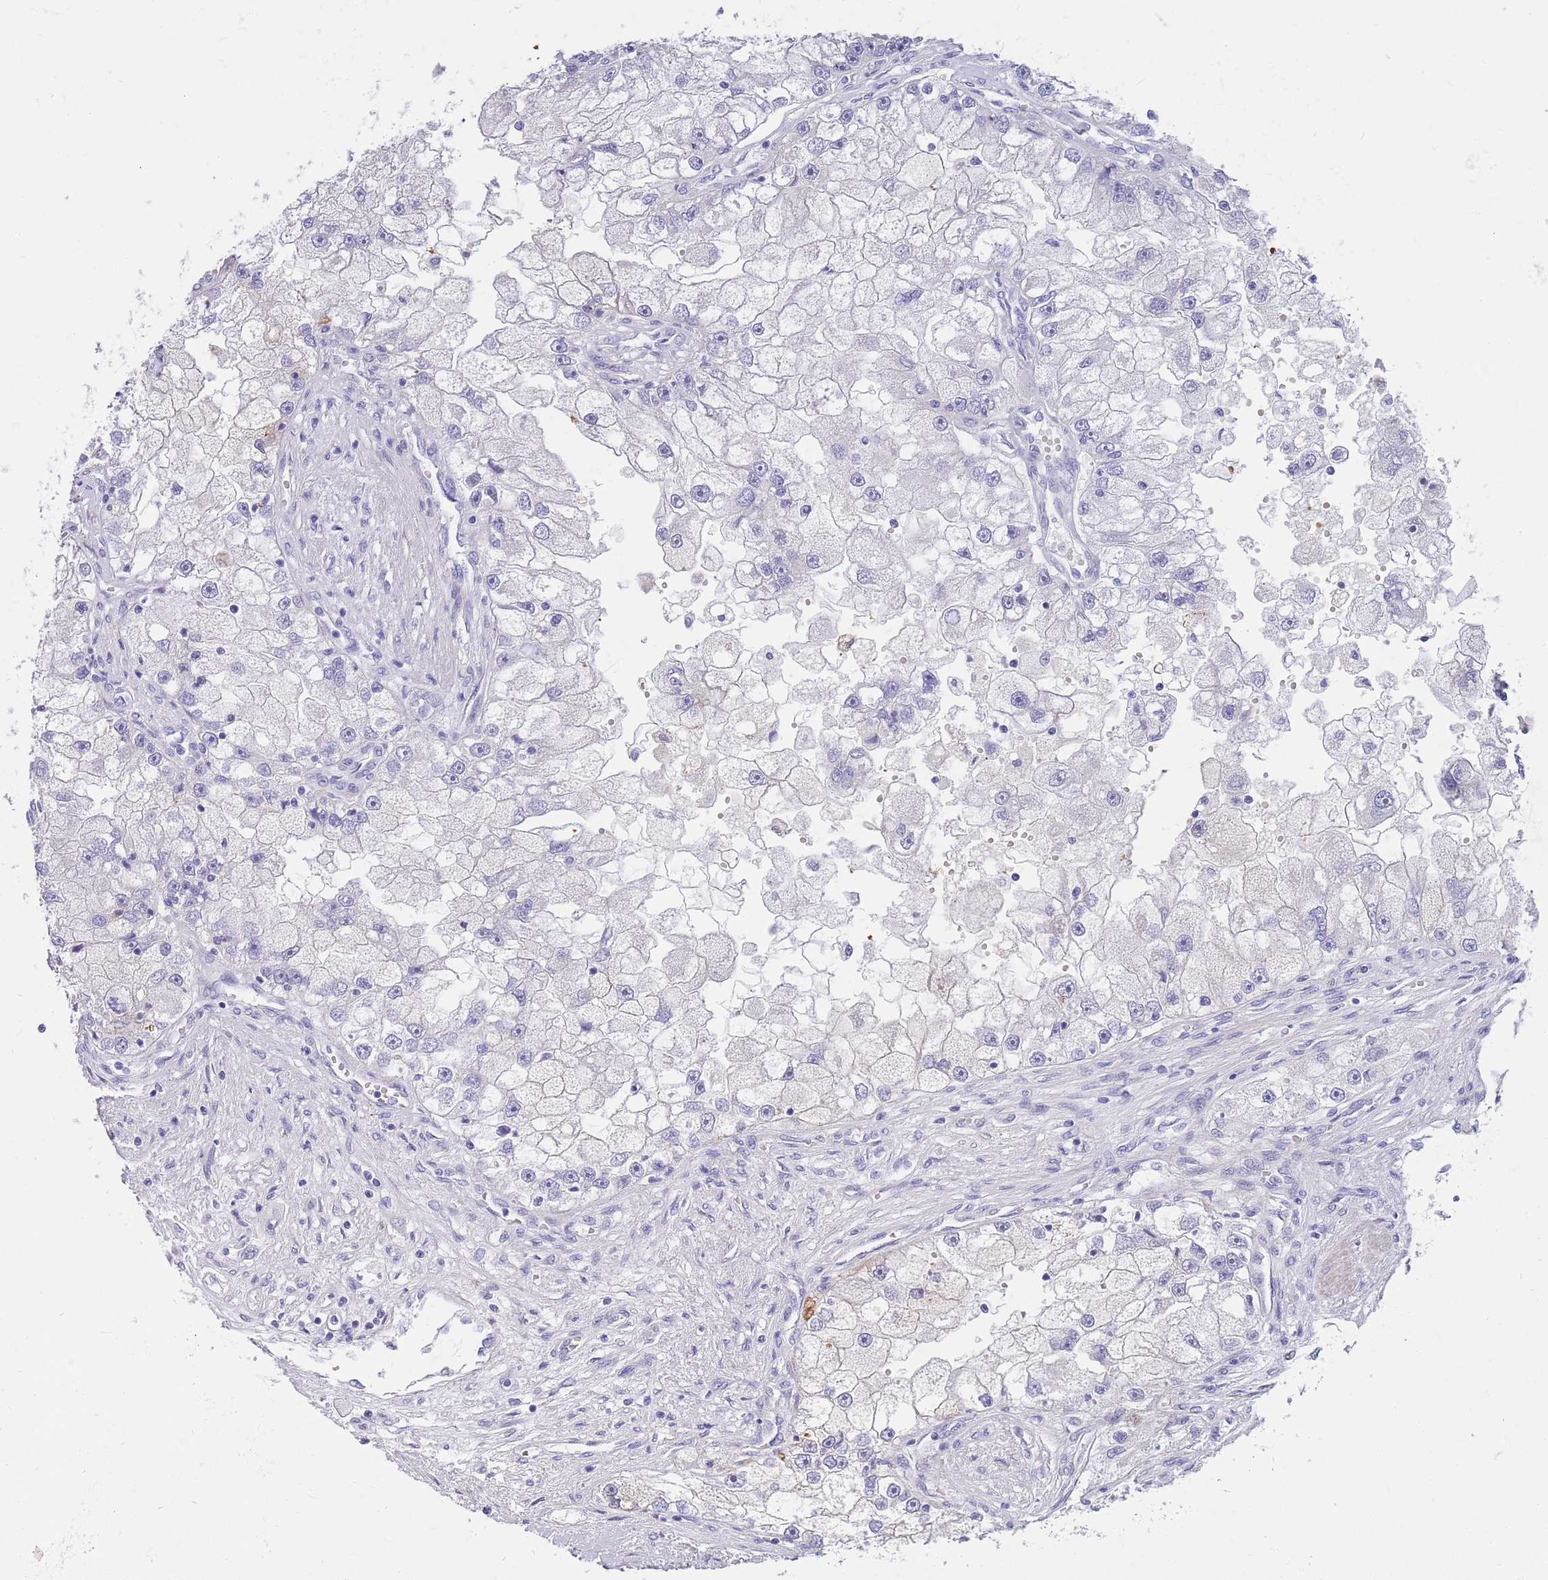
{"staining": {"intensity": "negative", "quantity": "none", "location": "none"}, "tissue": "renal cancer", "cell_type": "Tumor cells", "image_type": "cancer", "snomed": [{"axis": "morphology", "description": "Adenocarcinoma, NOS"}, {"axis": "topography", "description": "Kidney"}], "caption": "An immunohistochemistry (IHC) histopathology image of renal cancer is shown. There is no staining in tumor cells of renal cancer.", "gene": "NLRP6", "patient": {"sex": "male", "age": 63}}